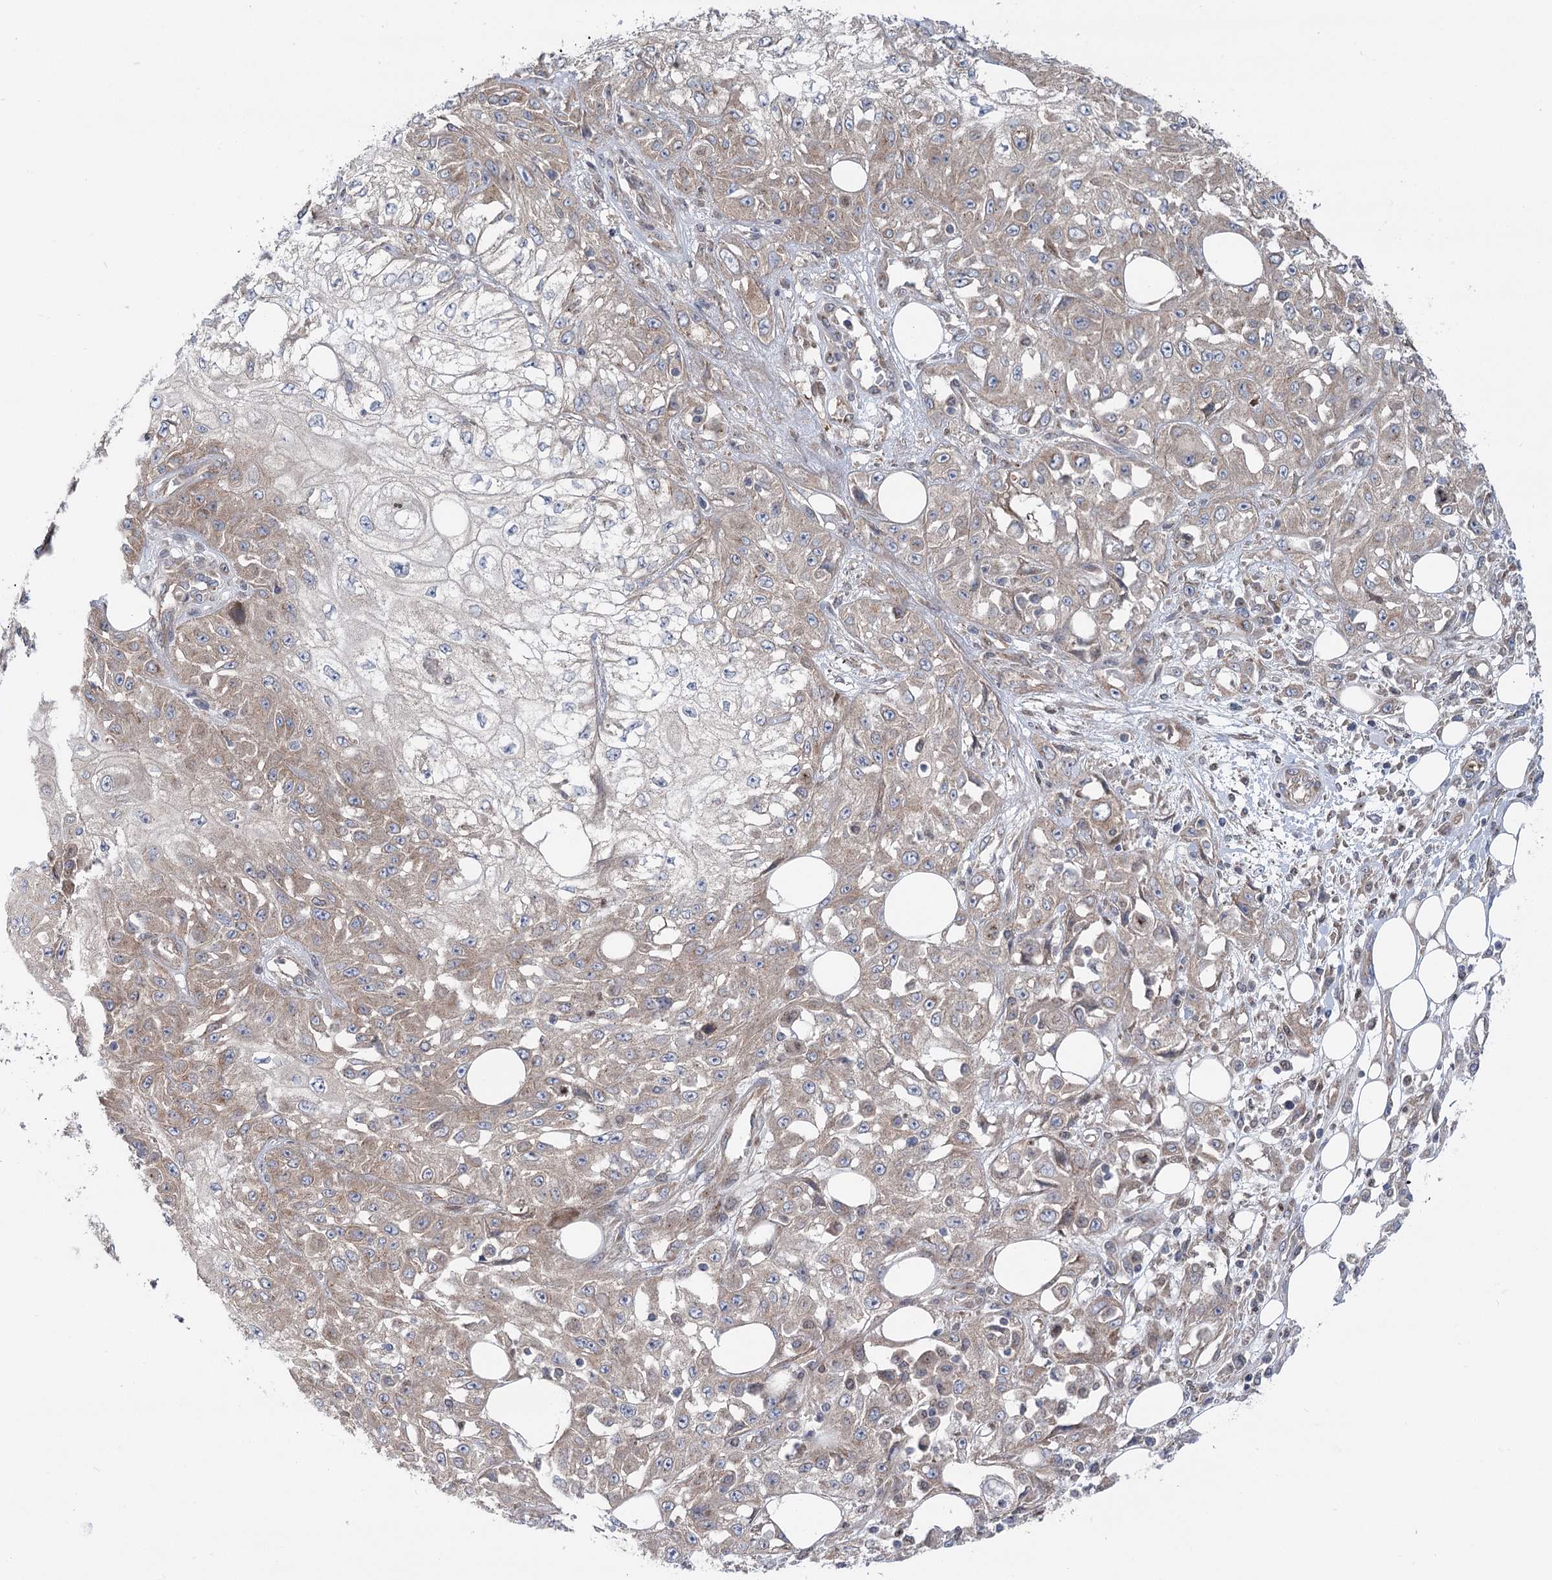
{"staining": {"intensity": "moderate", "quantity": "25%-75%", "location": "cytoplasmic/membranous"}, "tissue": "skin cancer", "cell_type": "Tumor cells", "image_type": "cancer", "snomed": [{"axis": "morphology", "description": "Squamous cell carcinoma, NOS"}, {"axis": "morphology", "description": "Squamous cell carcinoma, metastatic, NOS"}, {"axis": "topography", "description": "Skin"}, {"axis": "topography", "description": "Lymph node"}], "caption": "Immunohistochemistry (IHC) staining of skin cancer (squamous cell carcinoma), which demonstrates medium levels of moderate cytoplasmic/membranous positivity in approximately 25%-75% of tumor cells indicating moderate cytoplasmic/membranous protein expression. The staining was performed using DAB (brown) for protein detection and nuclei were counterstained in hematoxylin (blue).", "gene": "SCN11A", "patient": {"sex": "male", "age": 75}}